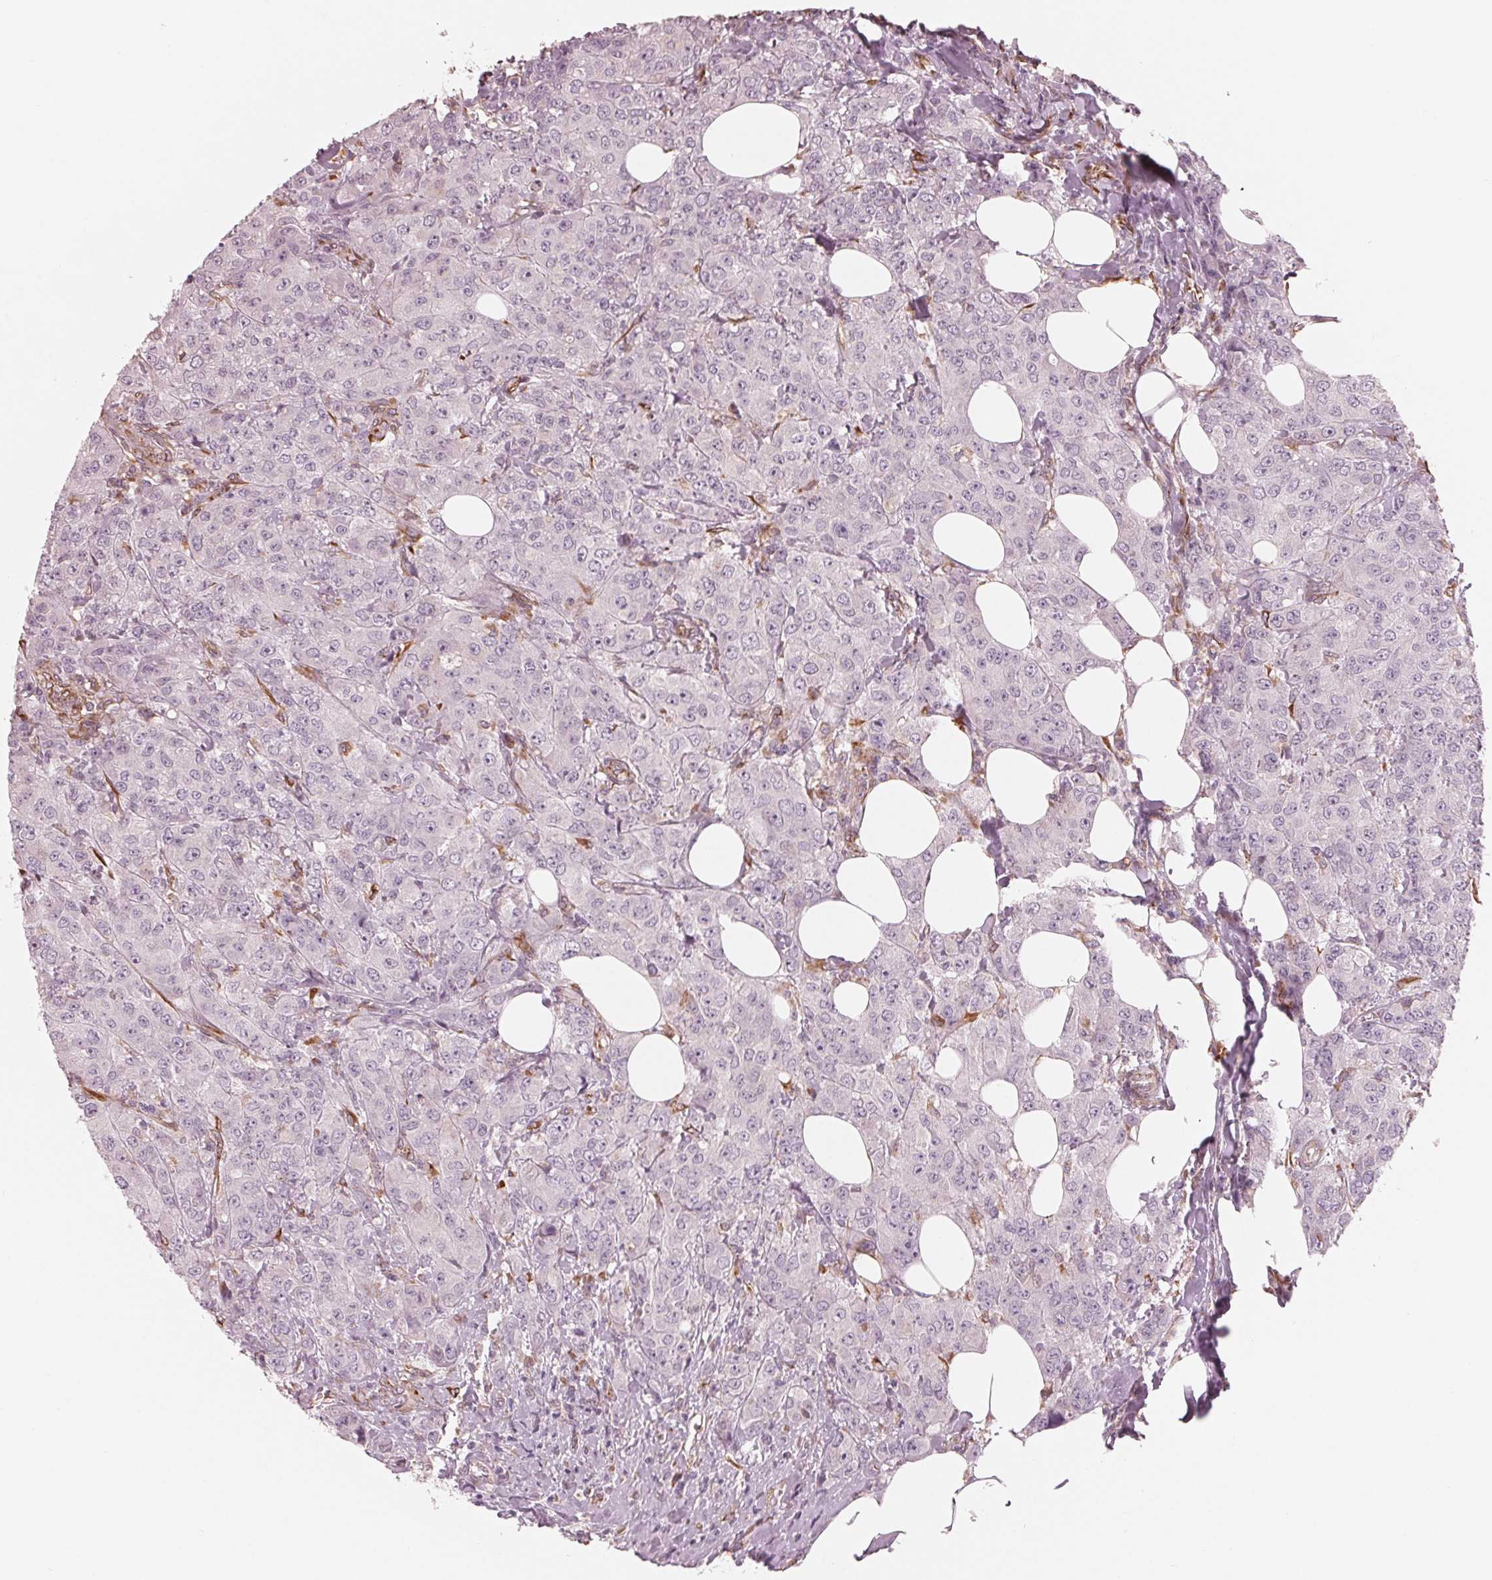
{"staining": {"intensity": "negative", "quantity": "none", "location": "none"}, "tissue": "breast cancer", "cell_type": "Tumor cells", "image_type": "cancer", "snomed": [{"axis": "morphology", "description": "Normal tissue, NOS"}, {"axis": "morphology", "description": "Duct carcinoma"}, {"axis": "topography", "description": "Breast"}], "caption": "An IHC image of breast cancer (infiltrating ductal carcinoma) is shown. There is no staining in tumor cells of breast cancer (infiltrating ductal carcinoma).", "gene": "IKBIP", "patient": {"sex": "female", "age": 43}}